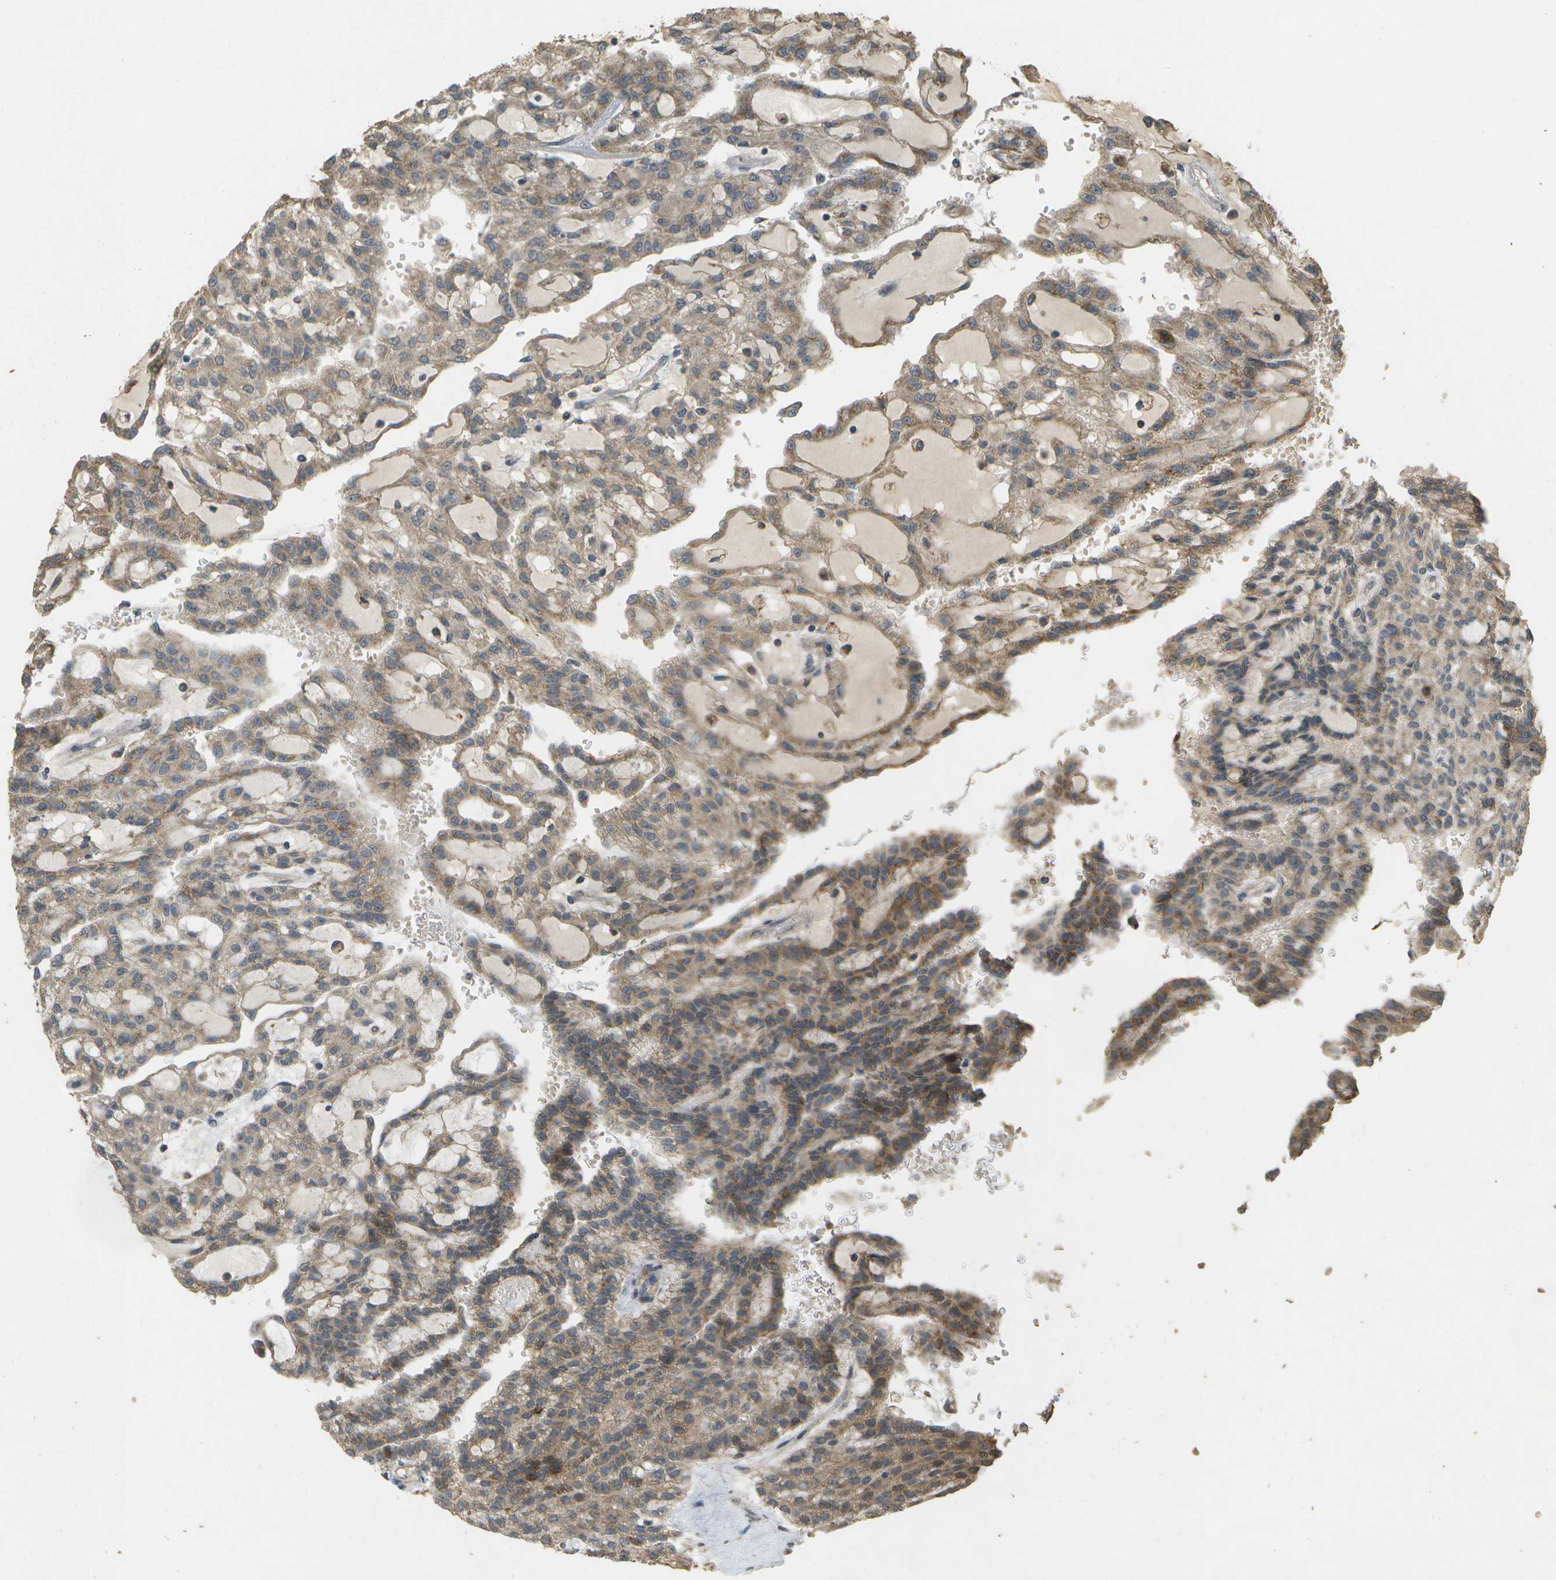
{"staining": {"intensity": "moderate", "quantity": "25%-75%", "location": "cytoplasmic/membranous"}, "tissue": "renal cancer", "cell_type": "Tumor cells", "image_type": "cancer", "snomed": [{"axis": "morphology", "description": "Adenocarcinoma, NOS"}, {"axis": "topography", "description": "Kidney"}], "caption": "Renal cancer stained for a protein (brown) shows moderate cytoplasmic/membranous positive staining in about 25%-75% of tumor cells.", "gene": "RAB21", "patient": {"sex": "male", "age": 63}}